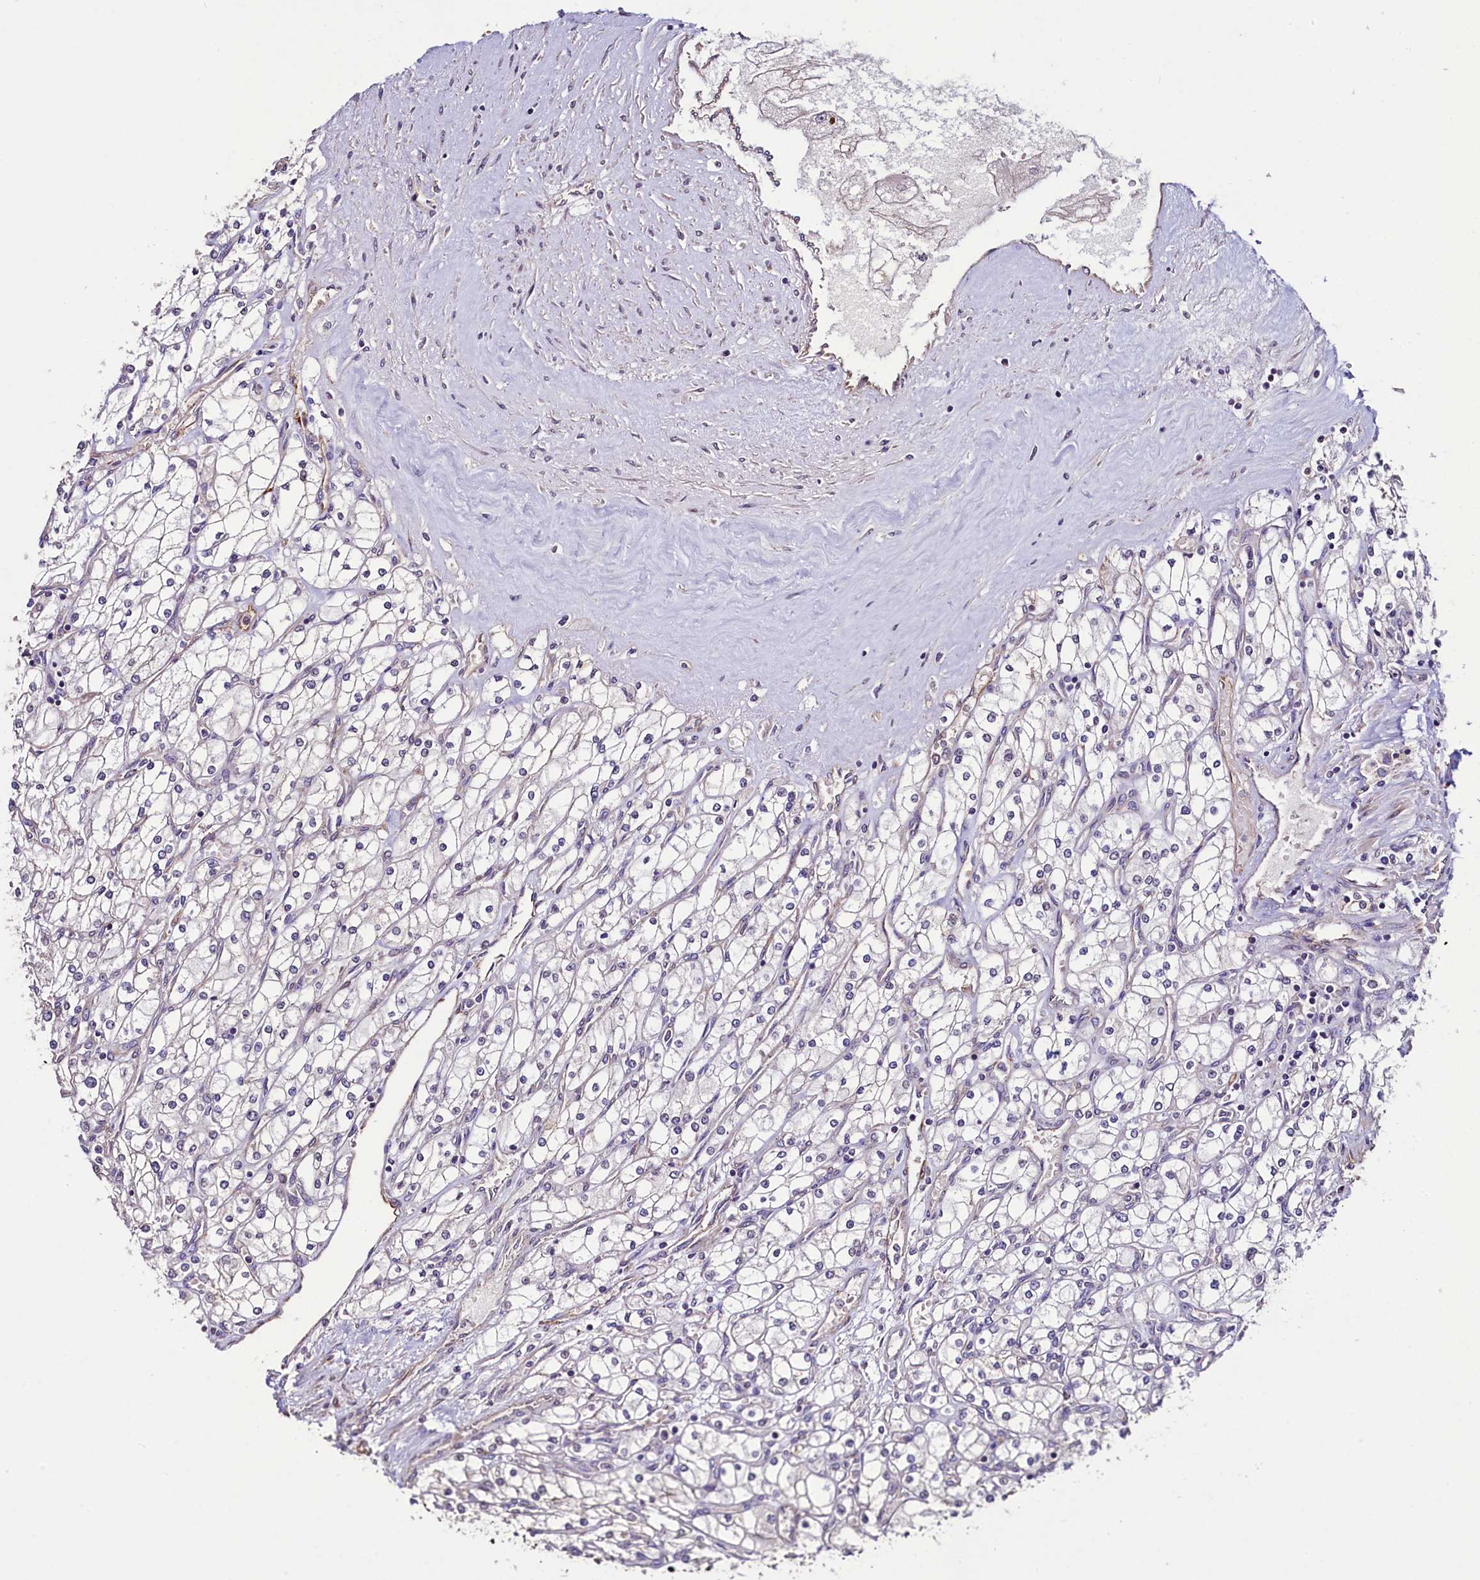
{"staining": {"intensity": "negative", "quantity": "none", "location": "none"}, "tissue": "renal cancer", "cell_type": "Tumor cells", "image_type": "cancer", "snomed": [{"axis": "morphology", "description": "Adenocarcinoma, NOS"}, {"axis": "topography", "description": "Kidney"}], "caption": "Image shows no protein staining in tumor cells of adenocarcinoma (renal) tissue.", "gene": "PALM", "patient": {"sex": "male", "age": 80}}